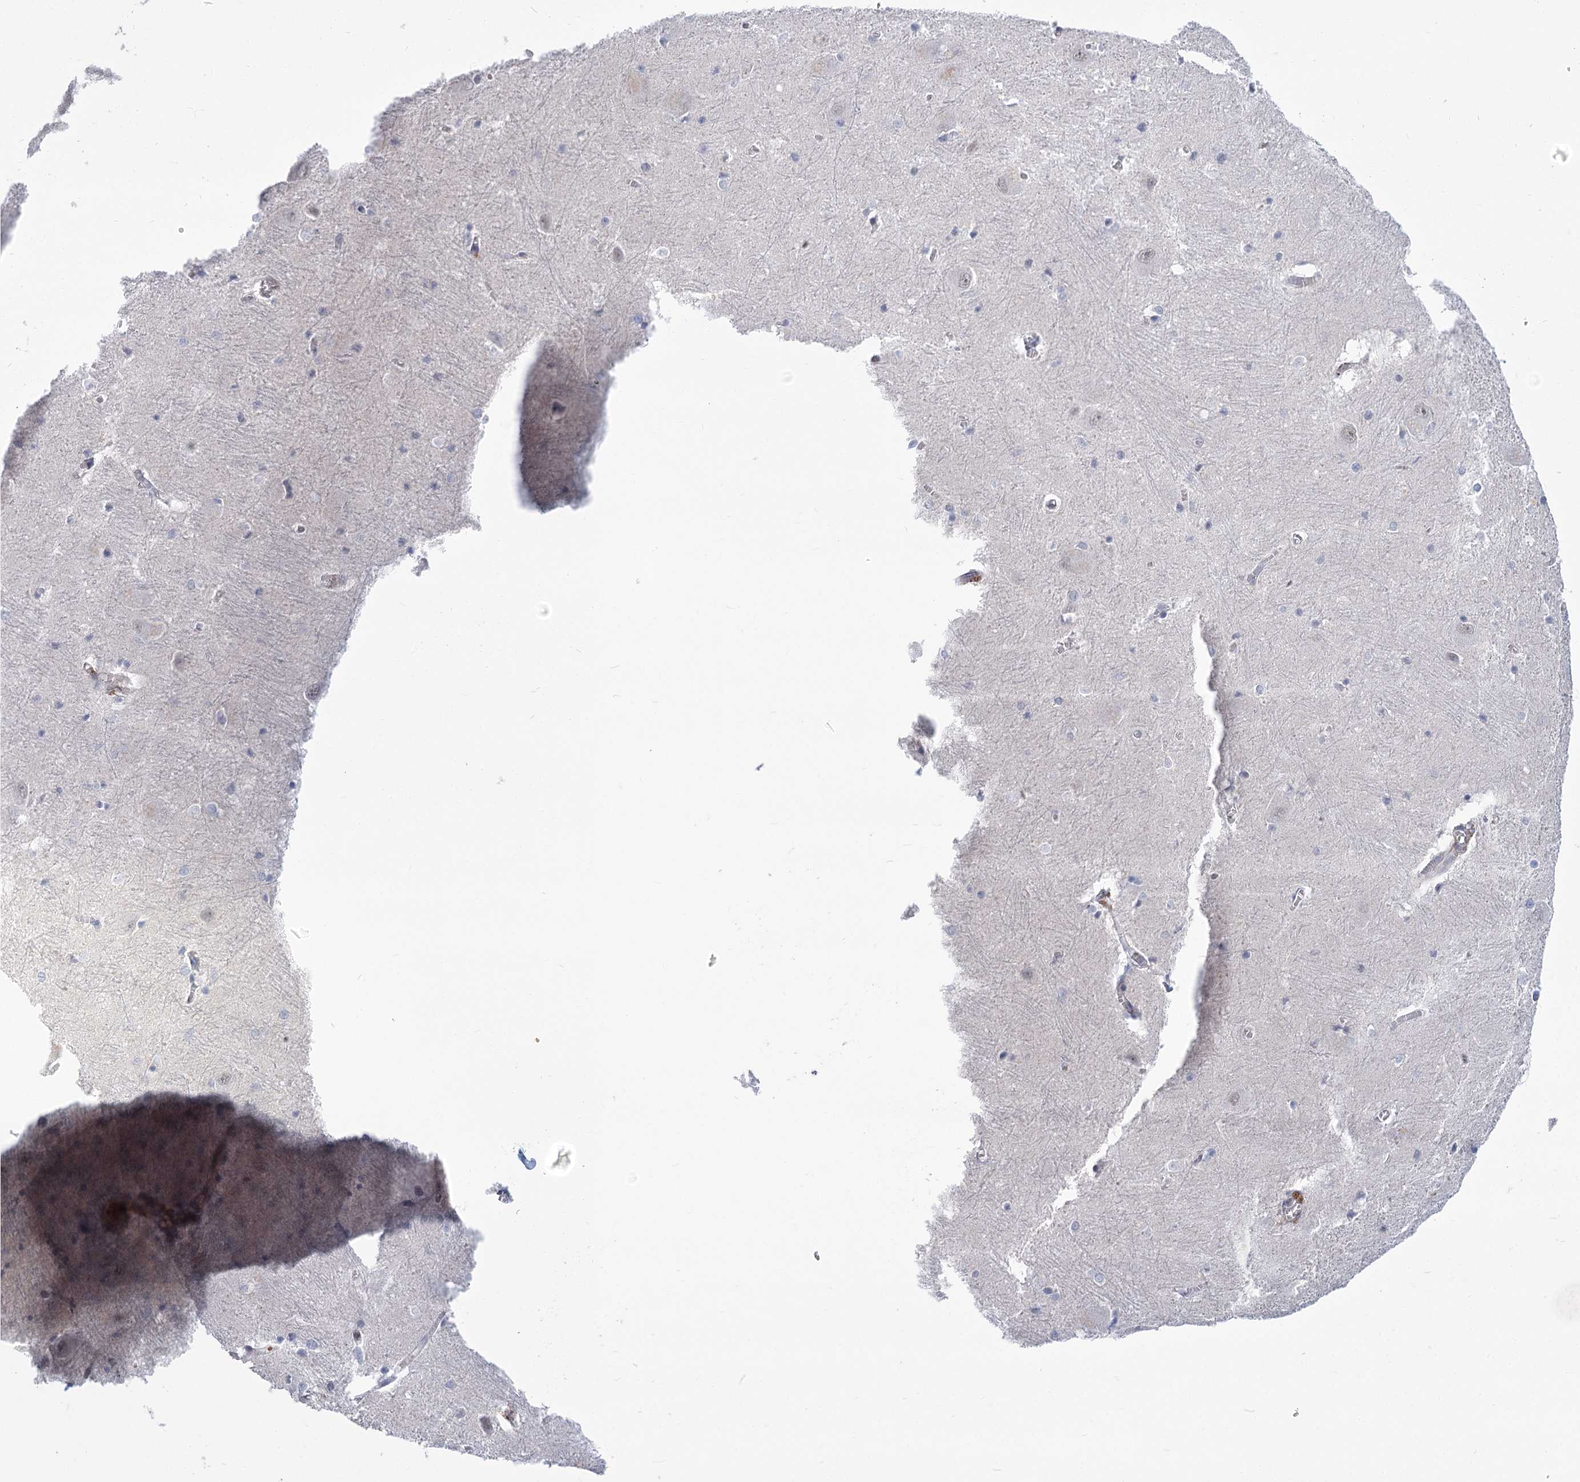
{"staining": {"intensity": "negative", "quantity": "none", "location": "none"}, "tissue": "caudate", "cell_type": "Glial cells", "image_type": "normal", "snomed": [{"axis": "morphology", "description": "Normal tissue, NOS"}, {"axis": "topography", "description": "Lateral ventricle wall"}], "caption": "IHC image of benign caudate stained for a protein (brown), which exhibits no expression in glial cells.", "gene": "THAP6", "patient": {"sex": "male", "age": 37}}